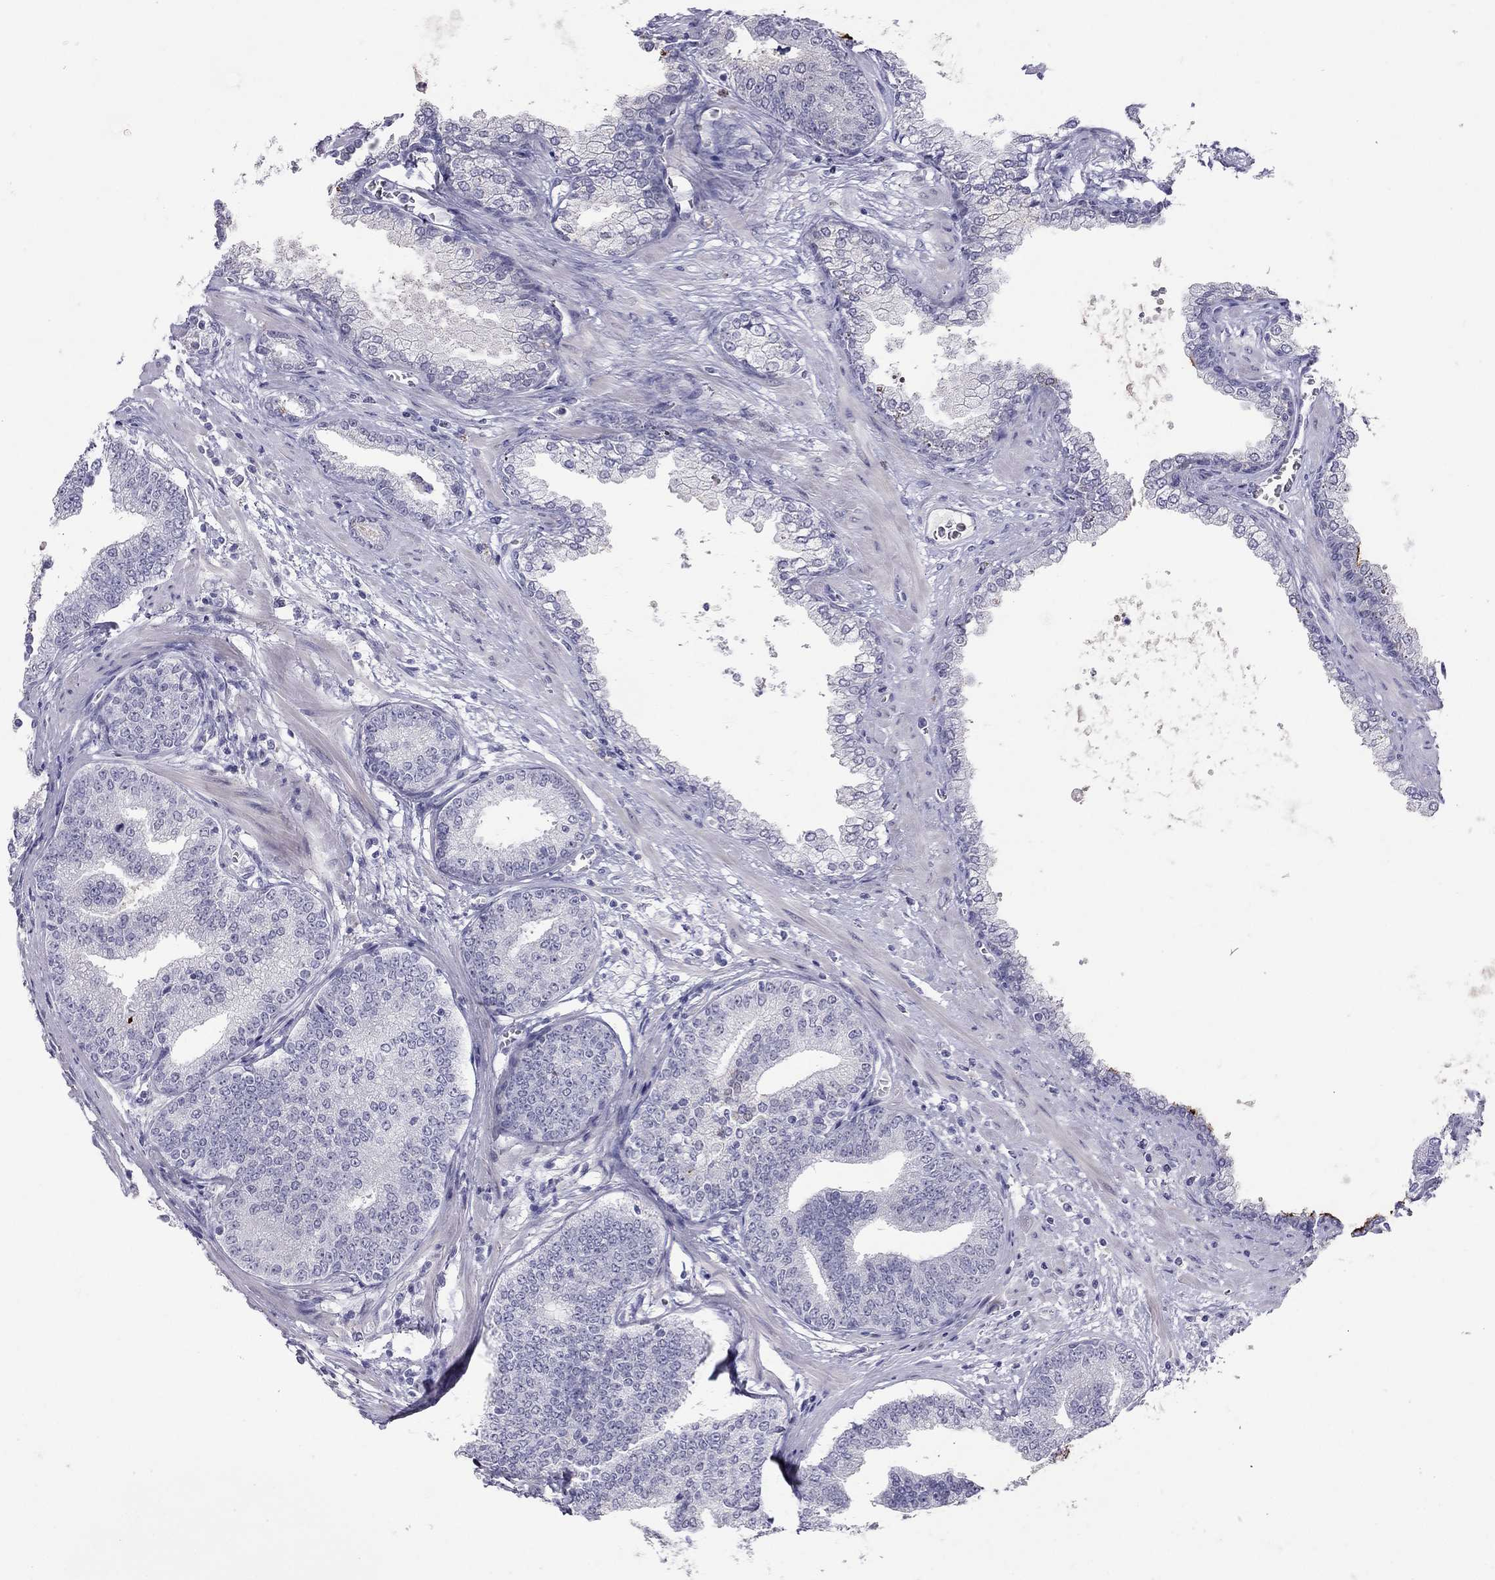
{"staining": {"intensity": "strong", "quantity": "<25%", "location": "cytoplasmic/membranous"}, "tissue": "prostate cancer", "cell_type": "Tumor cells", "image_type": "cancer", "snomed": [{"axis": "morphology", "description": "Adenocarcinoma, NOS"}, {"axis": "topography", "description": "Prostate"}], "caption": "The immunohistochemical stain labels strong cytoplasmic/membranous staining in tumor cells of prostate cancer tissue.", "gene": "MUC16", "patient": {"sex": "male", "age": 64}}